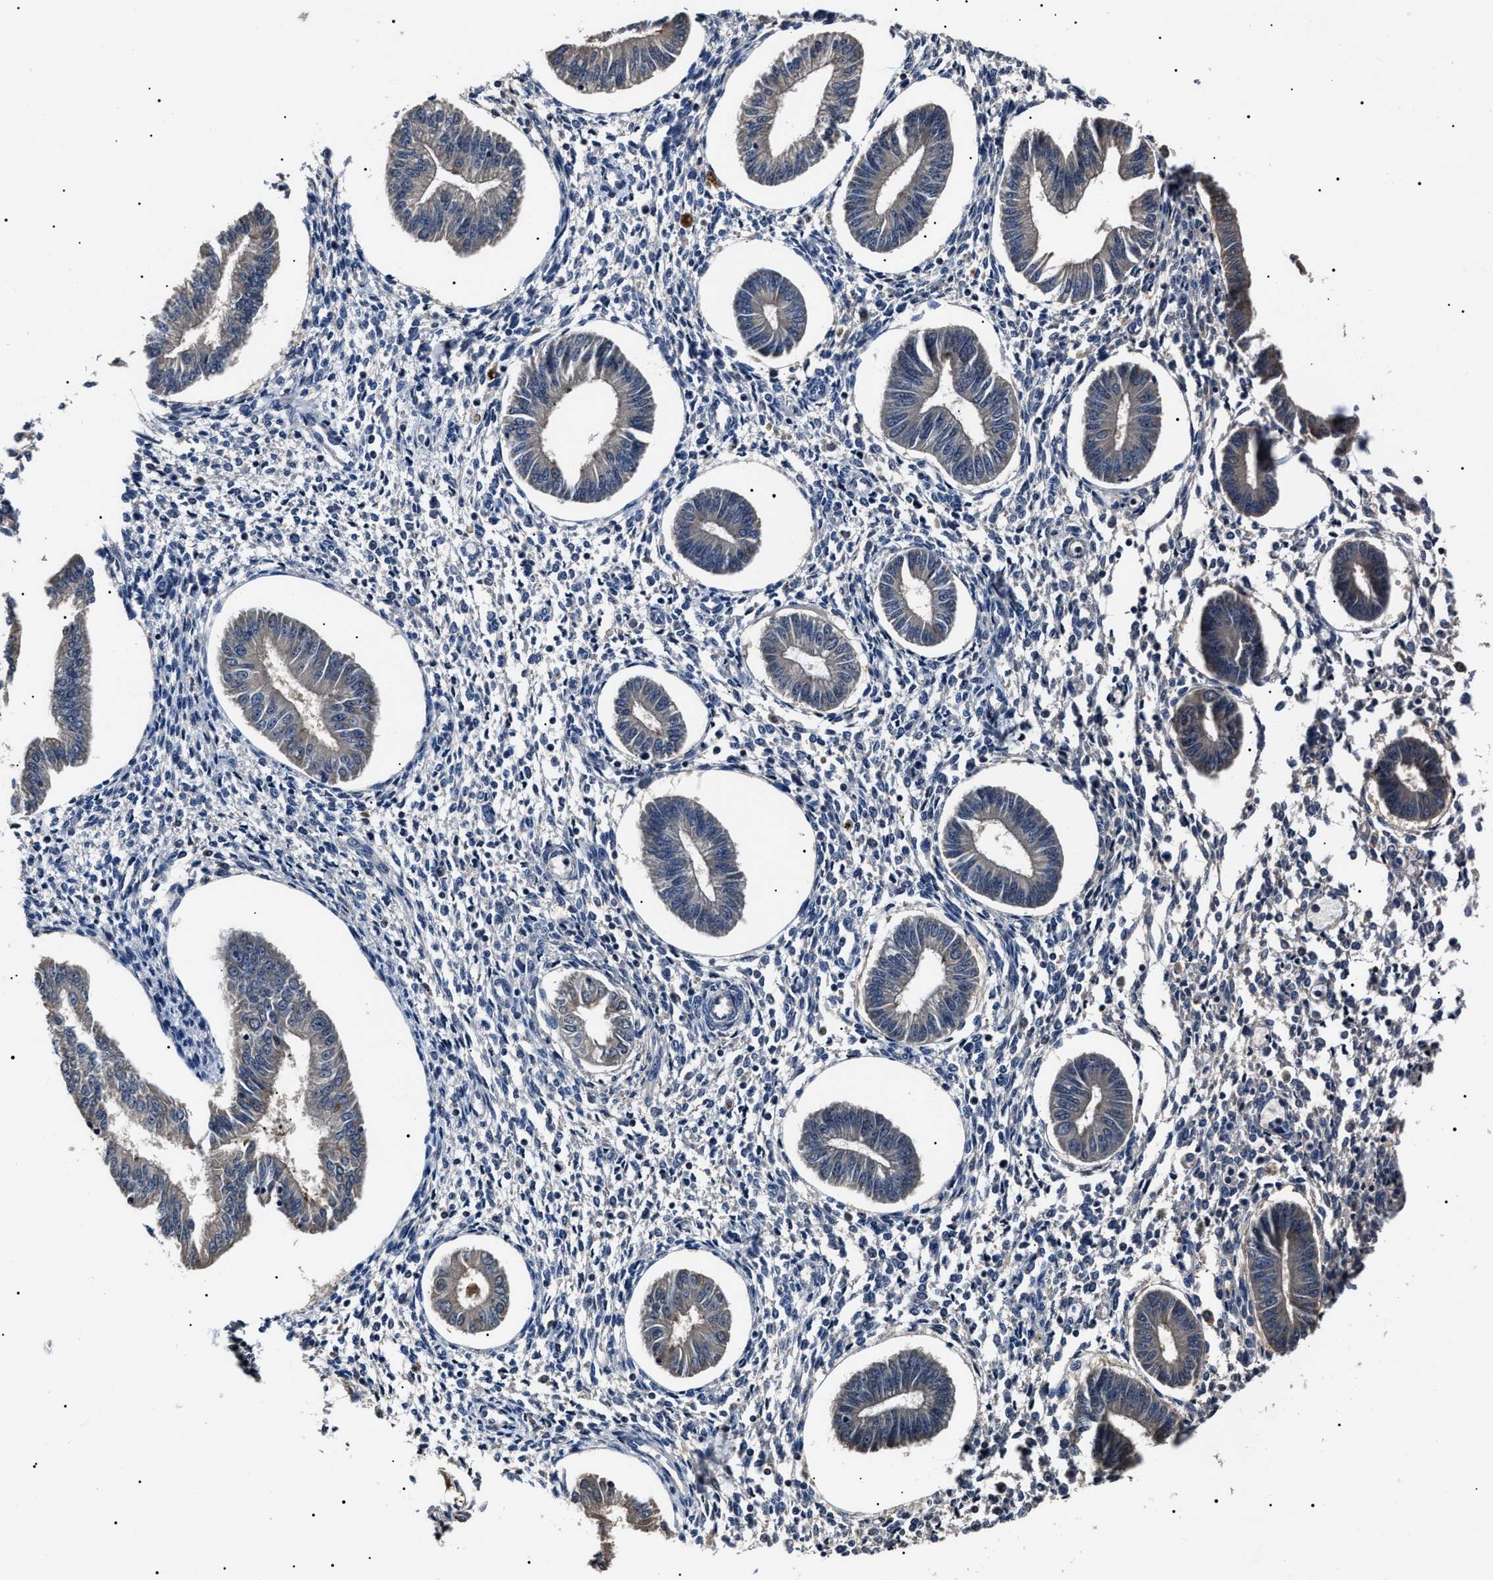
{"staining": {"intensity": "negative", "quantity": "none", "location": "none"}, "tissue": "endometrium", "cell_type": "Cells in endometrial stroma", "image_type": "normal", "snomed": [{"axis": "morphology", "description": "Normal tissue, NOS"}, {"axis": "topography", "description": "Endometrium"}], "caption": "Image shows no protein staining in cells in endometrial stroma of unremarkable endometrium.", "gene": "IFT81", "patient": {"sex": "female", "age": 50}}